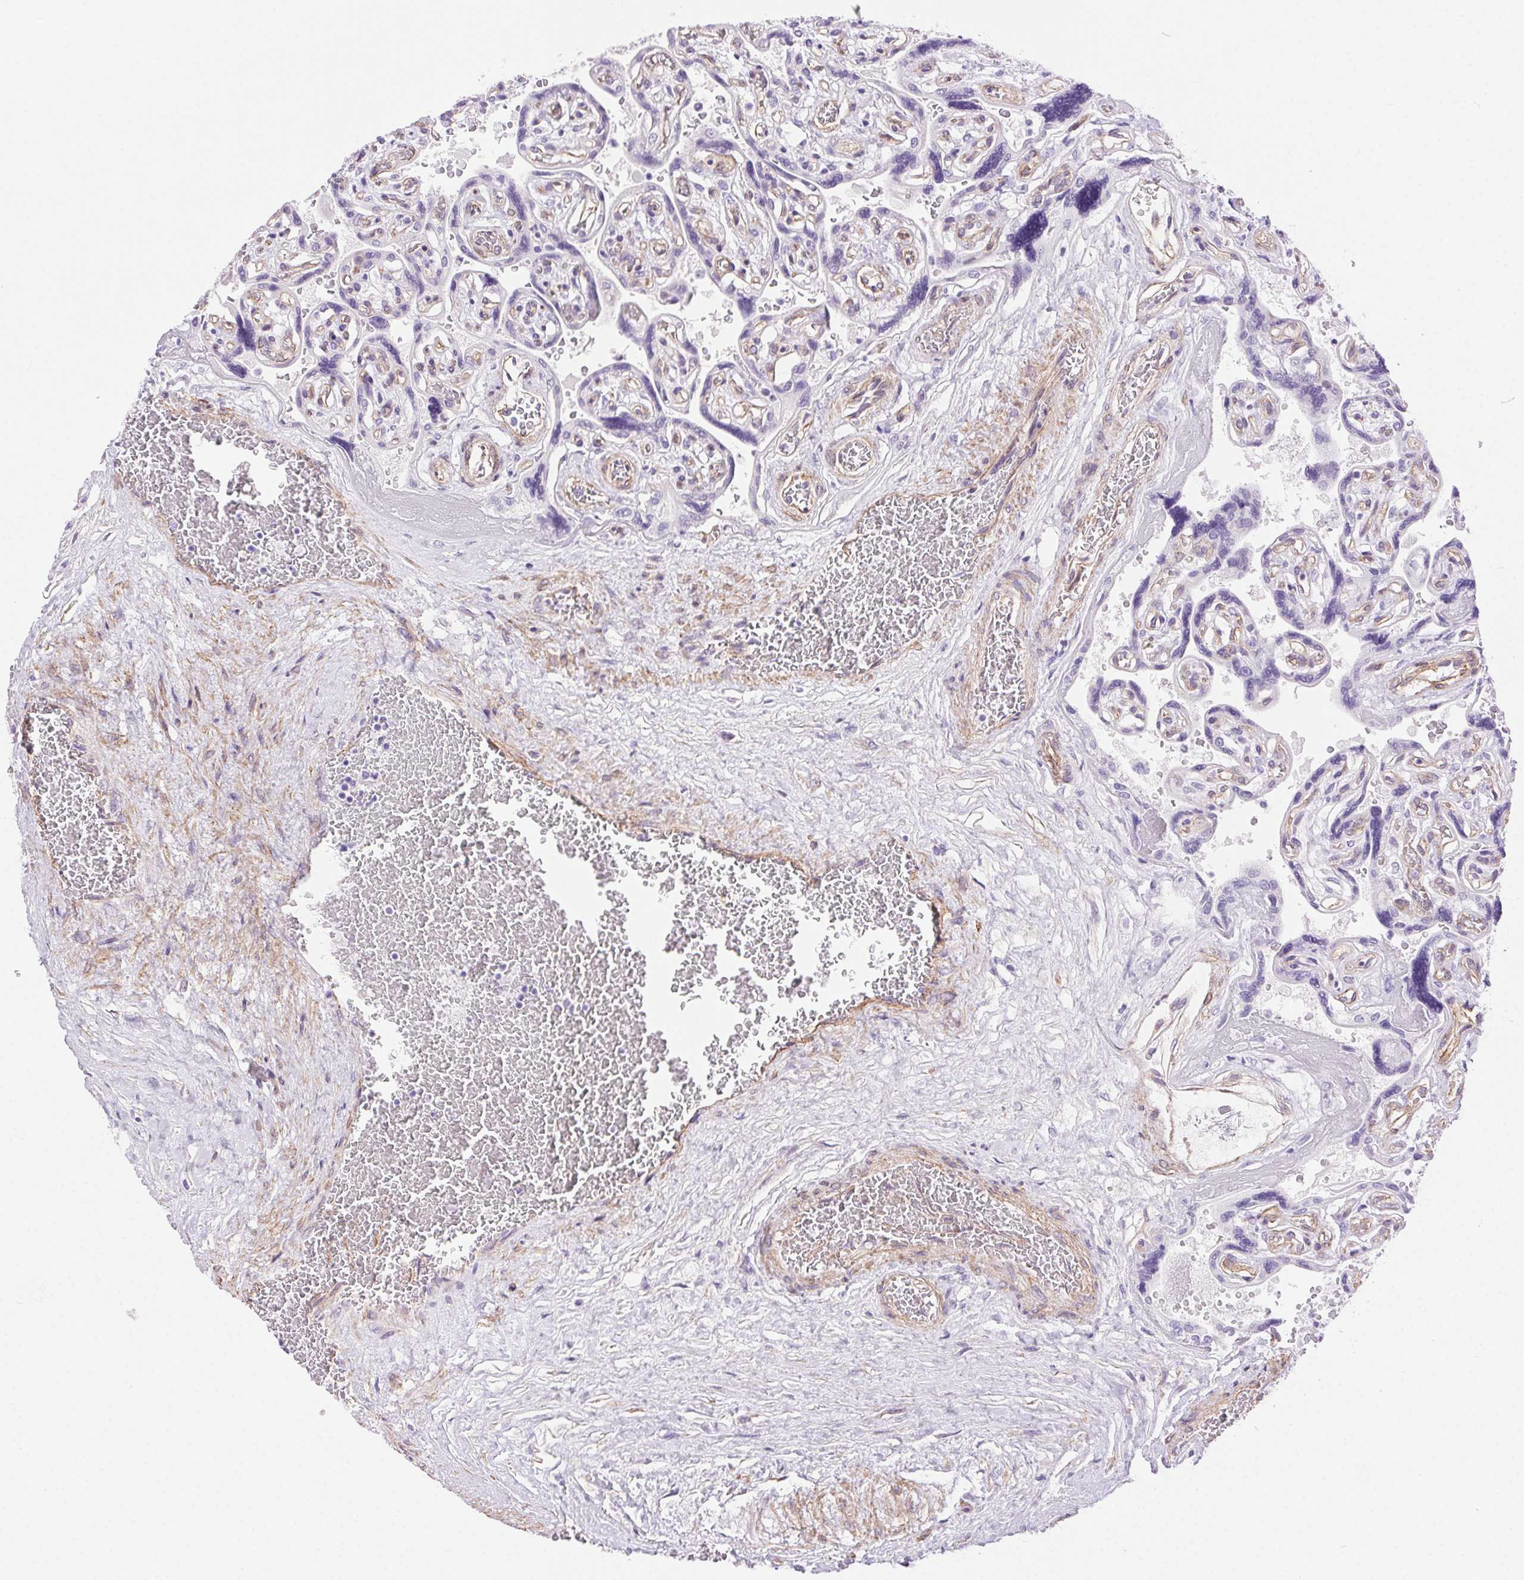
{"staining": {"intensity": "weak", "quantity": "25%-75%", "location": "cytoplasmic/membranous"}, "tissue": "placenta", "cell_type": "Decidual cells", "image_type": "normal", "snomed": [{"axis": "morphology", "description": "Normal tissue, NOS"}, {"axis": "topography", "description": "Placenta"}], "caption": "There is low levels of weak cytoplasmic/membranous staining in decidual cells of benign placenta, as demonstrated by immunohistochemical staining (brown color).", "gene": "SHCBP1L", "patient": {"sex": "female", "age": 32}}